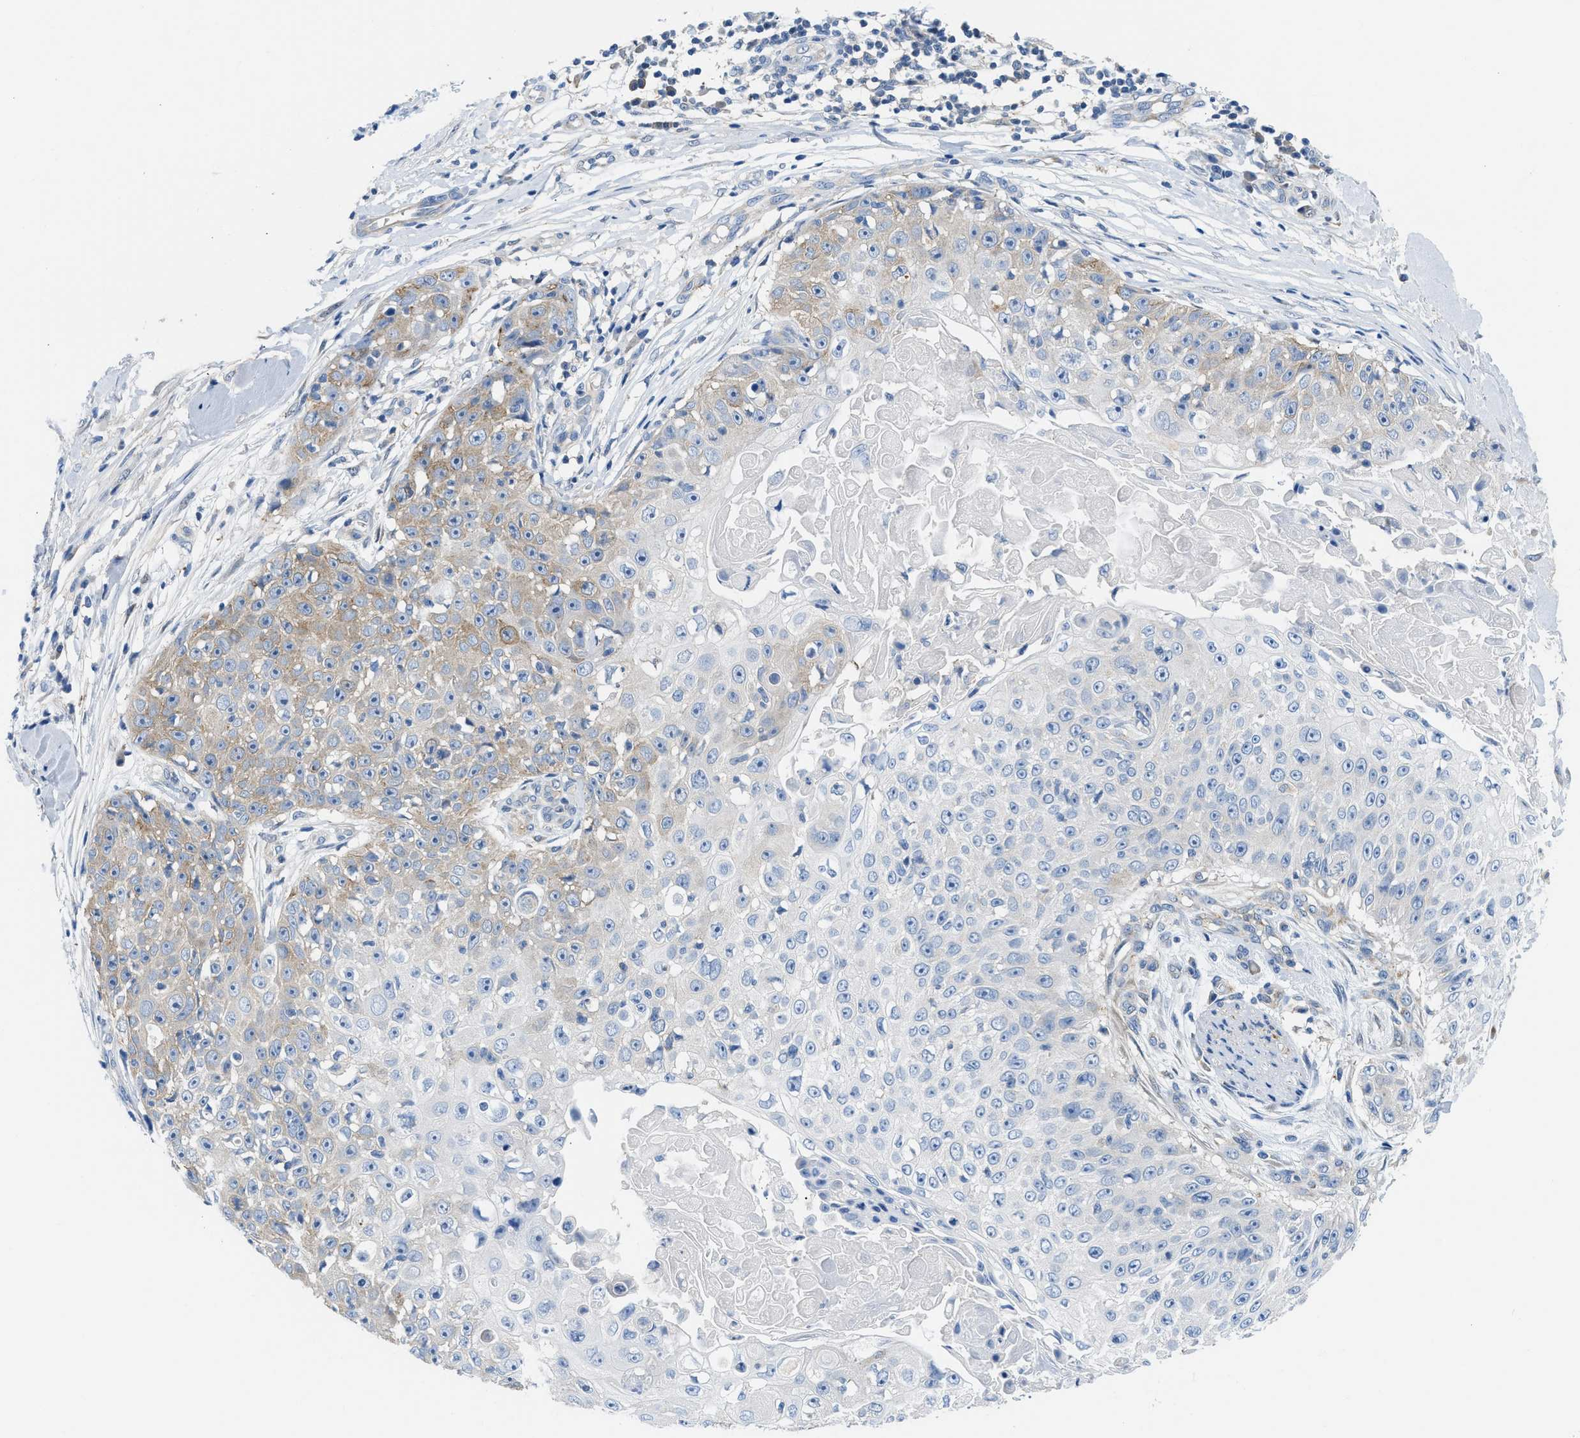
{"staining": {"intensity": "weak", "quantity": "<25%", "location": "cytoplasmic/membranous"}, "tissue": "skin cancer", "cell_type": "Tumor cells", "image_type": "cancer", "snomed": [{"axis": "morphology", "description": "Squamous cell carcinoma, NOS"}, {"axis": "topography", "description": "Skin"}], "caption": "Immunohistochemistry image of neoplastic tissue: skin cancer stained with DAB (3,3'-diaminobenzidine) shows no significant protein expression in tumor cells. (Stains: DAB immunohistochemistry (IHC) with hematoxylin counter stain, Microscopy: brightfield microscopy at high magnification).", "gene": "BNC2", "patient": {"sex": "male", "age": 86}}